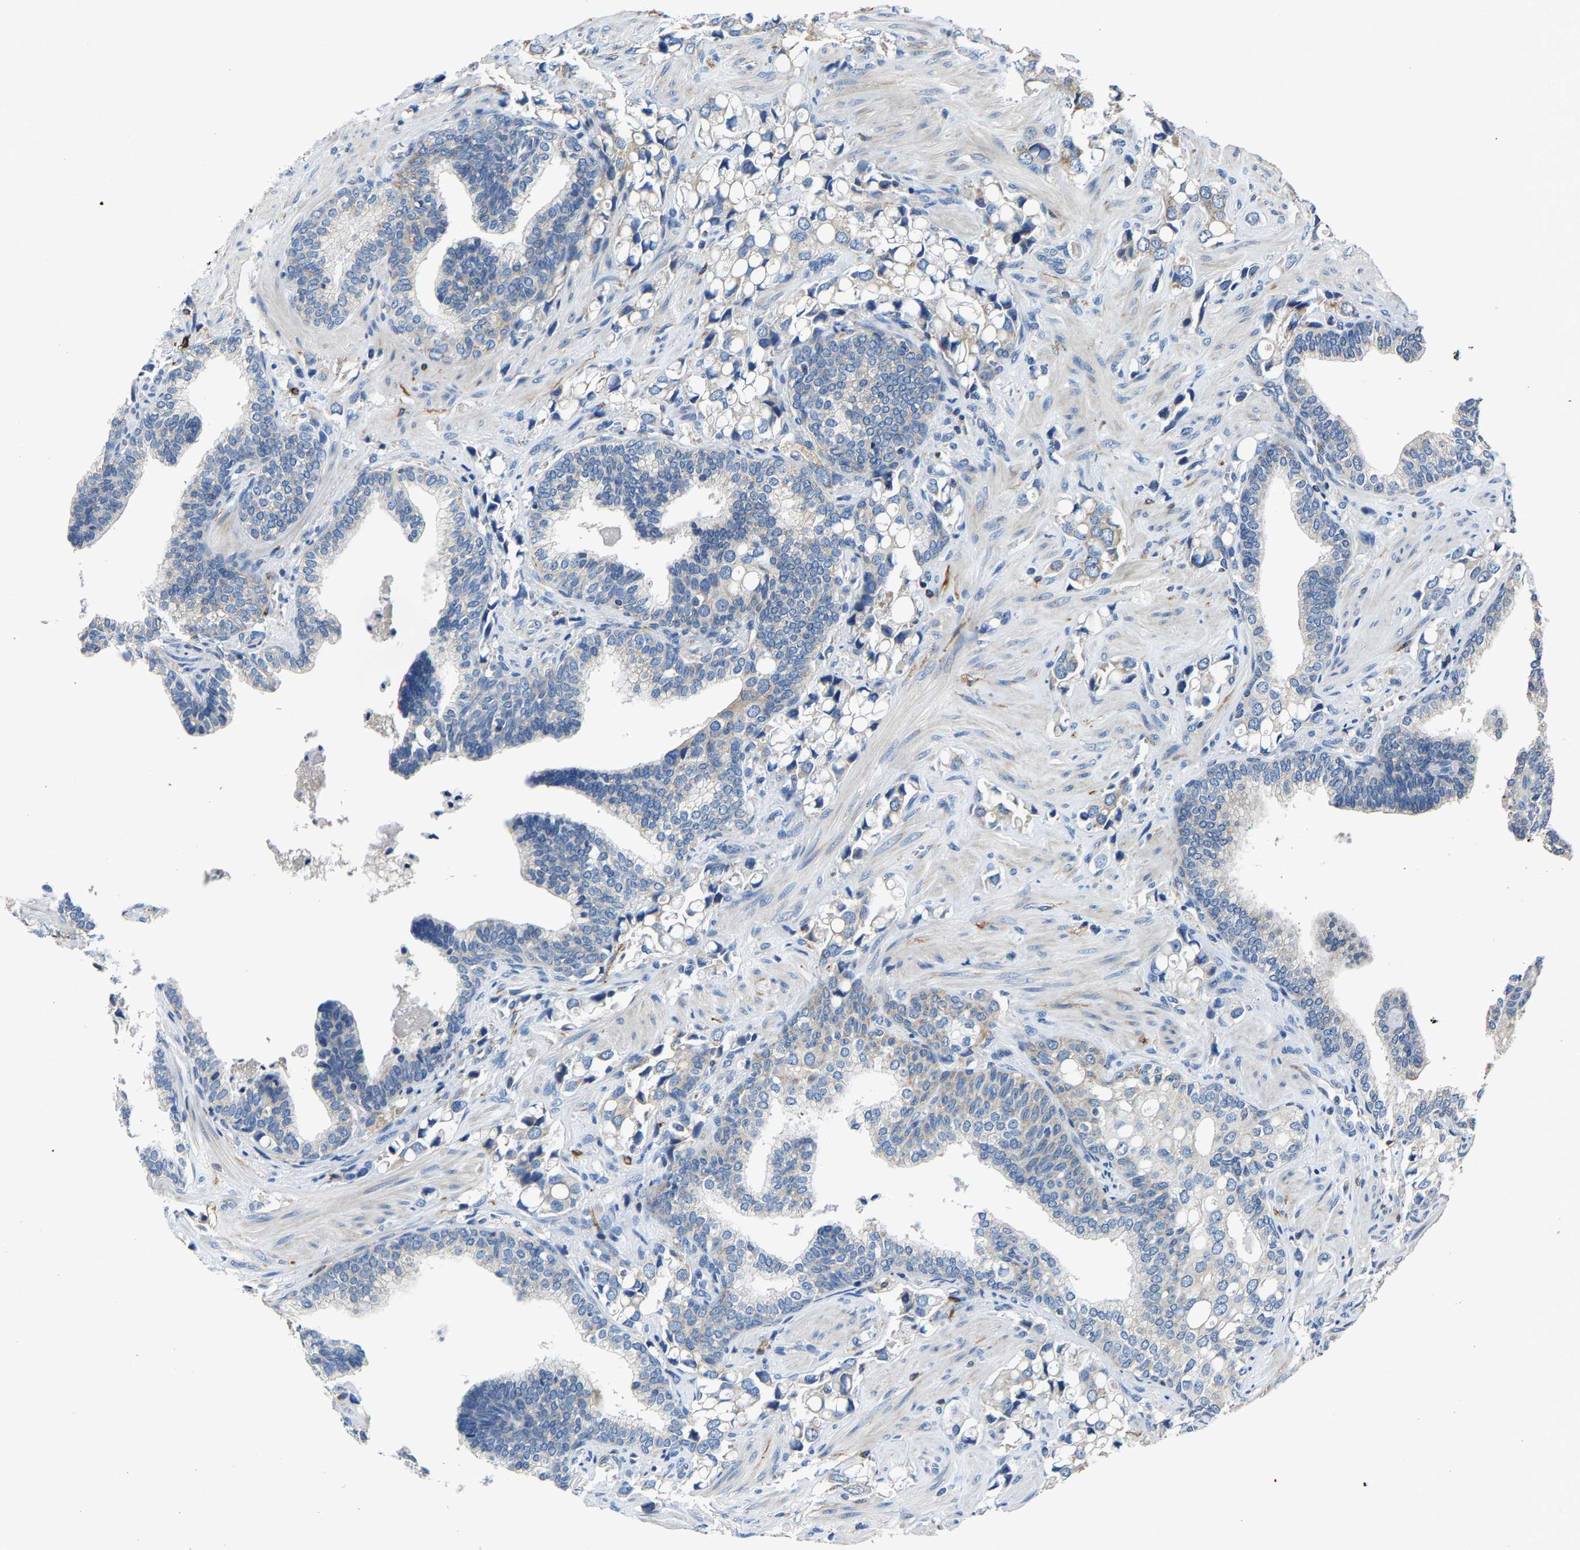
{"staining": {"intensity": "weak", "quantity": ">75%", "location": "cytoplasmic/membranous"}, "tissue": "prostate cancer", "cell_type": "Tumor cells", "image_type": "cancer", "snomed": [{"axis": "morphology", "description": "Adenocarcinoma, High grade"}, {"axis": "topography", "description": "Prostate"}], "caption": "Approximately >75% of tumor cells in prostate high-grade adenocarcinoma display weak cytoplasmic/membranous protein staining as visualized by brown immunohistochemical staining.", "gene": "AGK", "patient": {"sex": "male", "age": 52}}